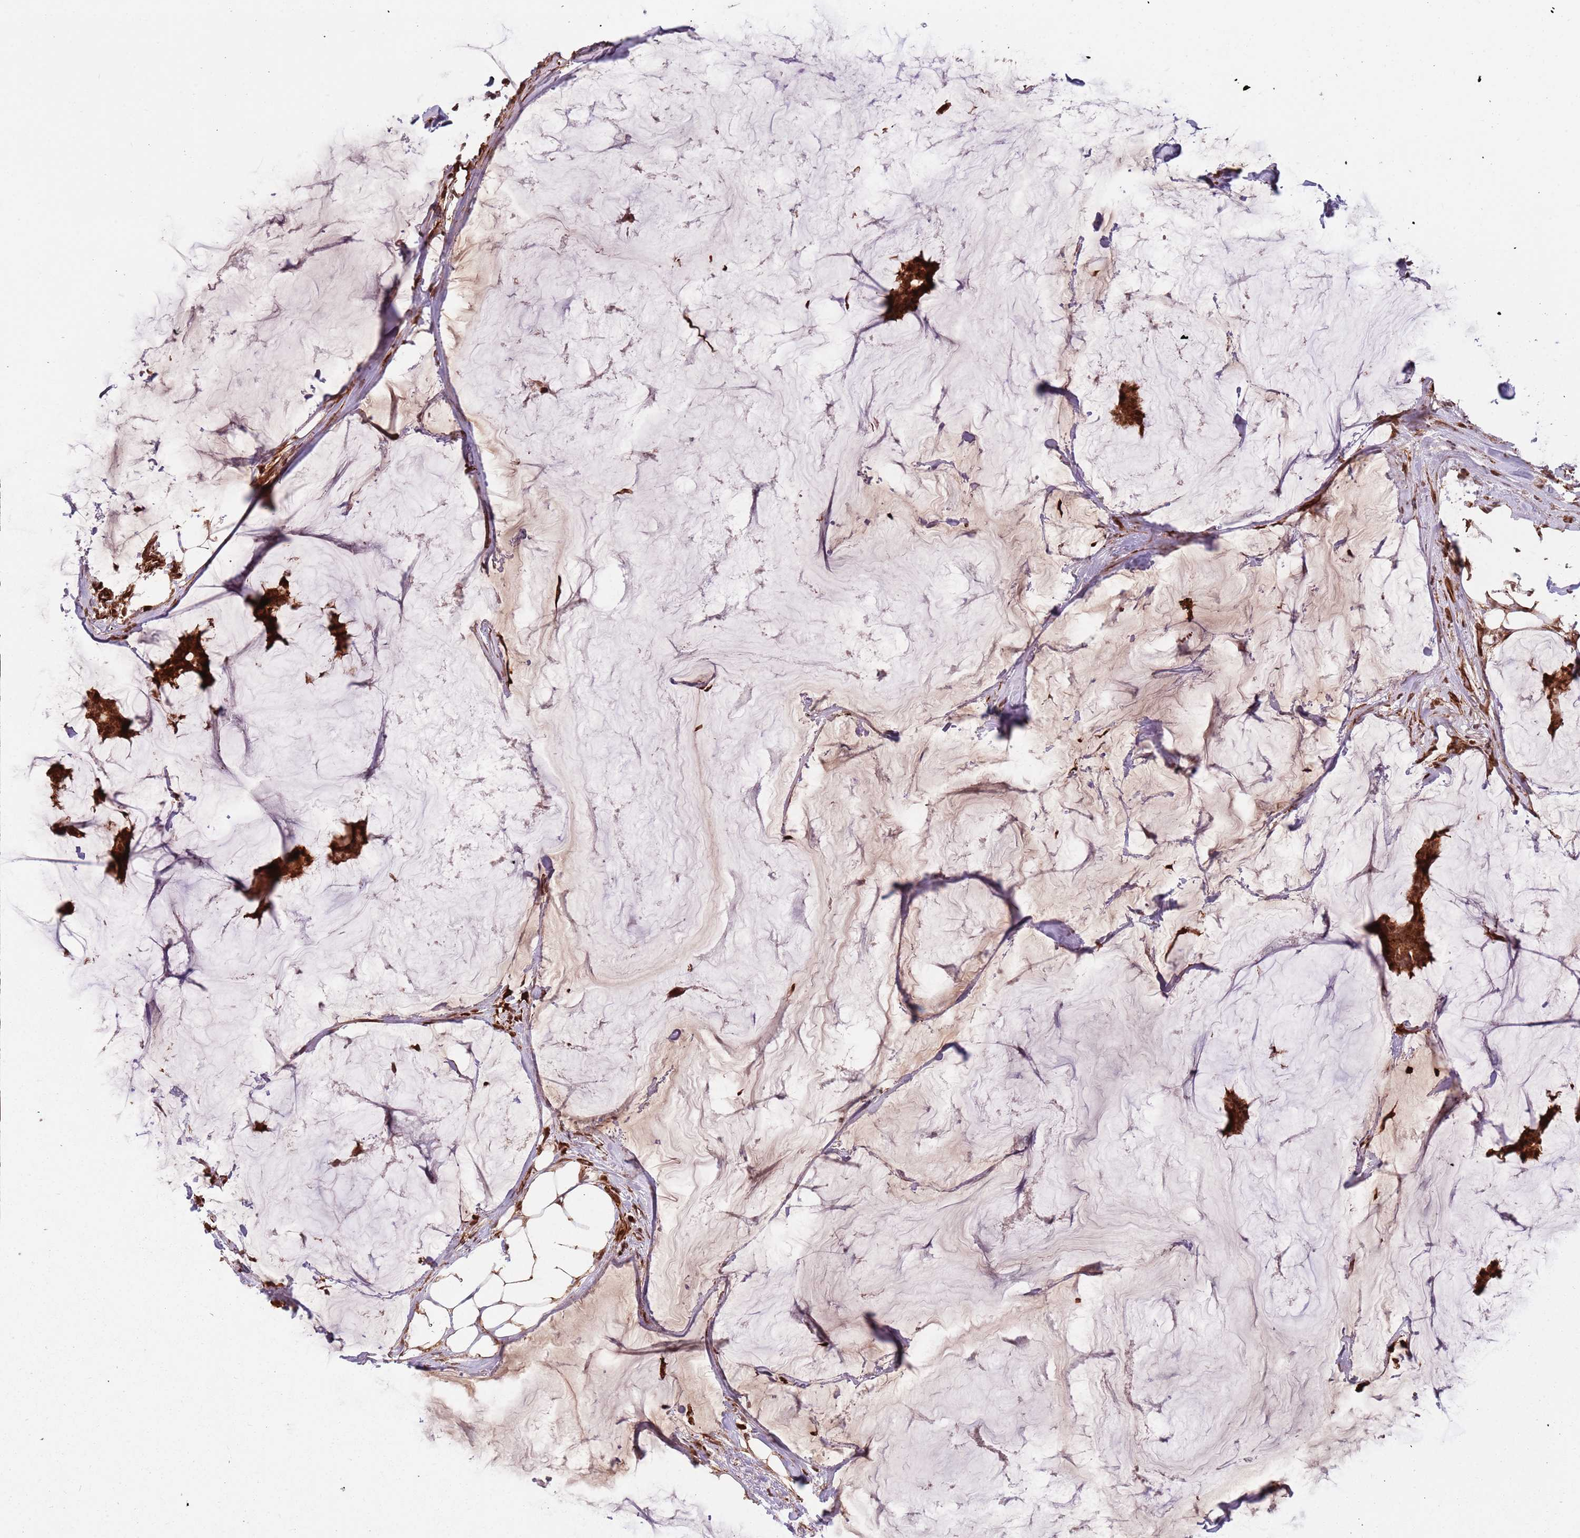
{"staining": {"intensity": "strong", "quantity": ">75%", "location": "cytoplasmic/membranous,nuclear"}, "tissue": "breast cancer", "cell_type": "Tumor cells", "image_type": "cancer", "snomed": [{"axis": "morphology", "description": "Duct carcinoma"}, {"axis": "topography", "description": "Breast"}], "caption": "Human invasive ductal carcinoma (breast) stained for a protein (brown) shows strong cytoplasmic/membranous and nuclear positive staining in approximately >75% of tumor cells.", "gene": "ADAMTS3", "patient": {"sex": "female", "age": 93}}